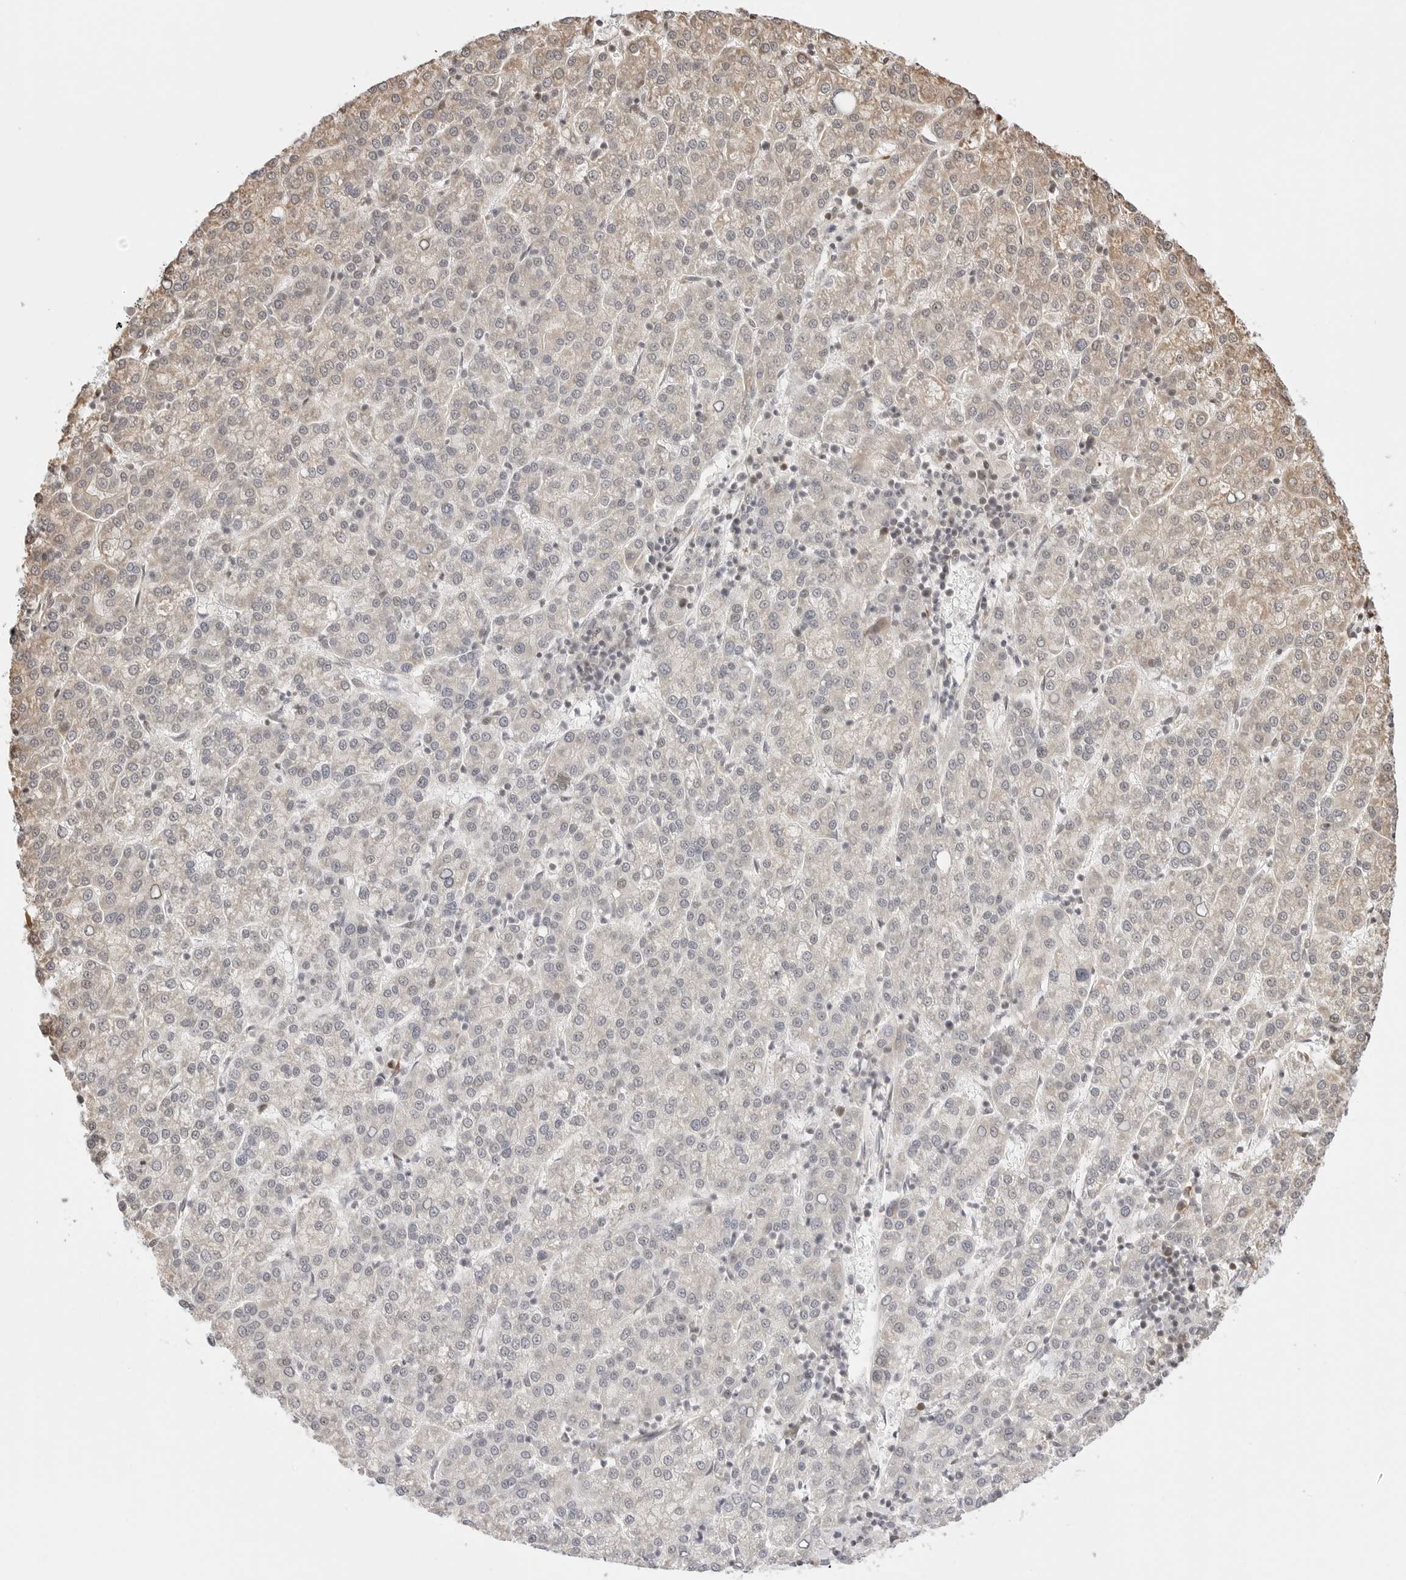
{"staining": {"intensity": "negative", "quantity": "none", "location": "none"}, "tissue": "liver cancer", "cell_type": "Tumor cells", "image_type": "cancer", "snomed": [{"axis": "morphology", "description": "Carcinoma, Hepatocellular, NOS"}, {"axis": "topography", "description": "Liver"}], "caption": "A high-resolution histopathology image shows IHC staining of liver cancer (hepatocellular carcinoma), which reveals no significant expression in tumor cells.", "gene": "FKBP14", "patient": {"sex": "female", "age": 58}}